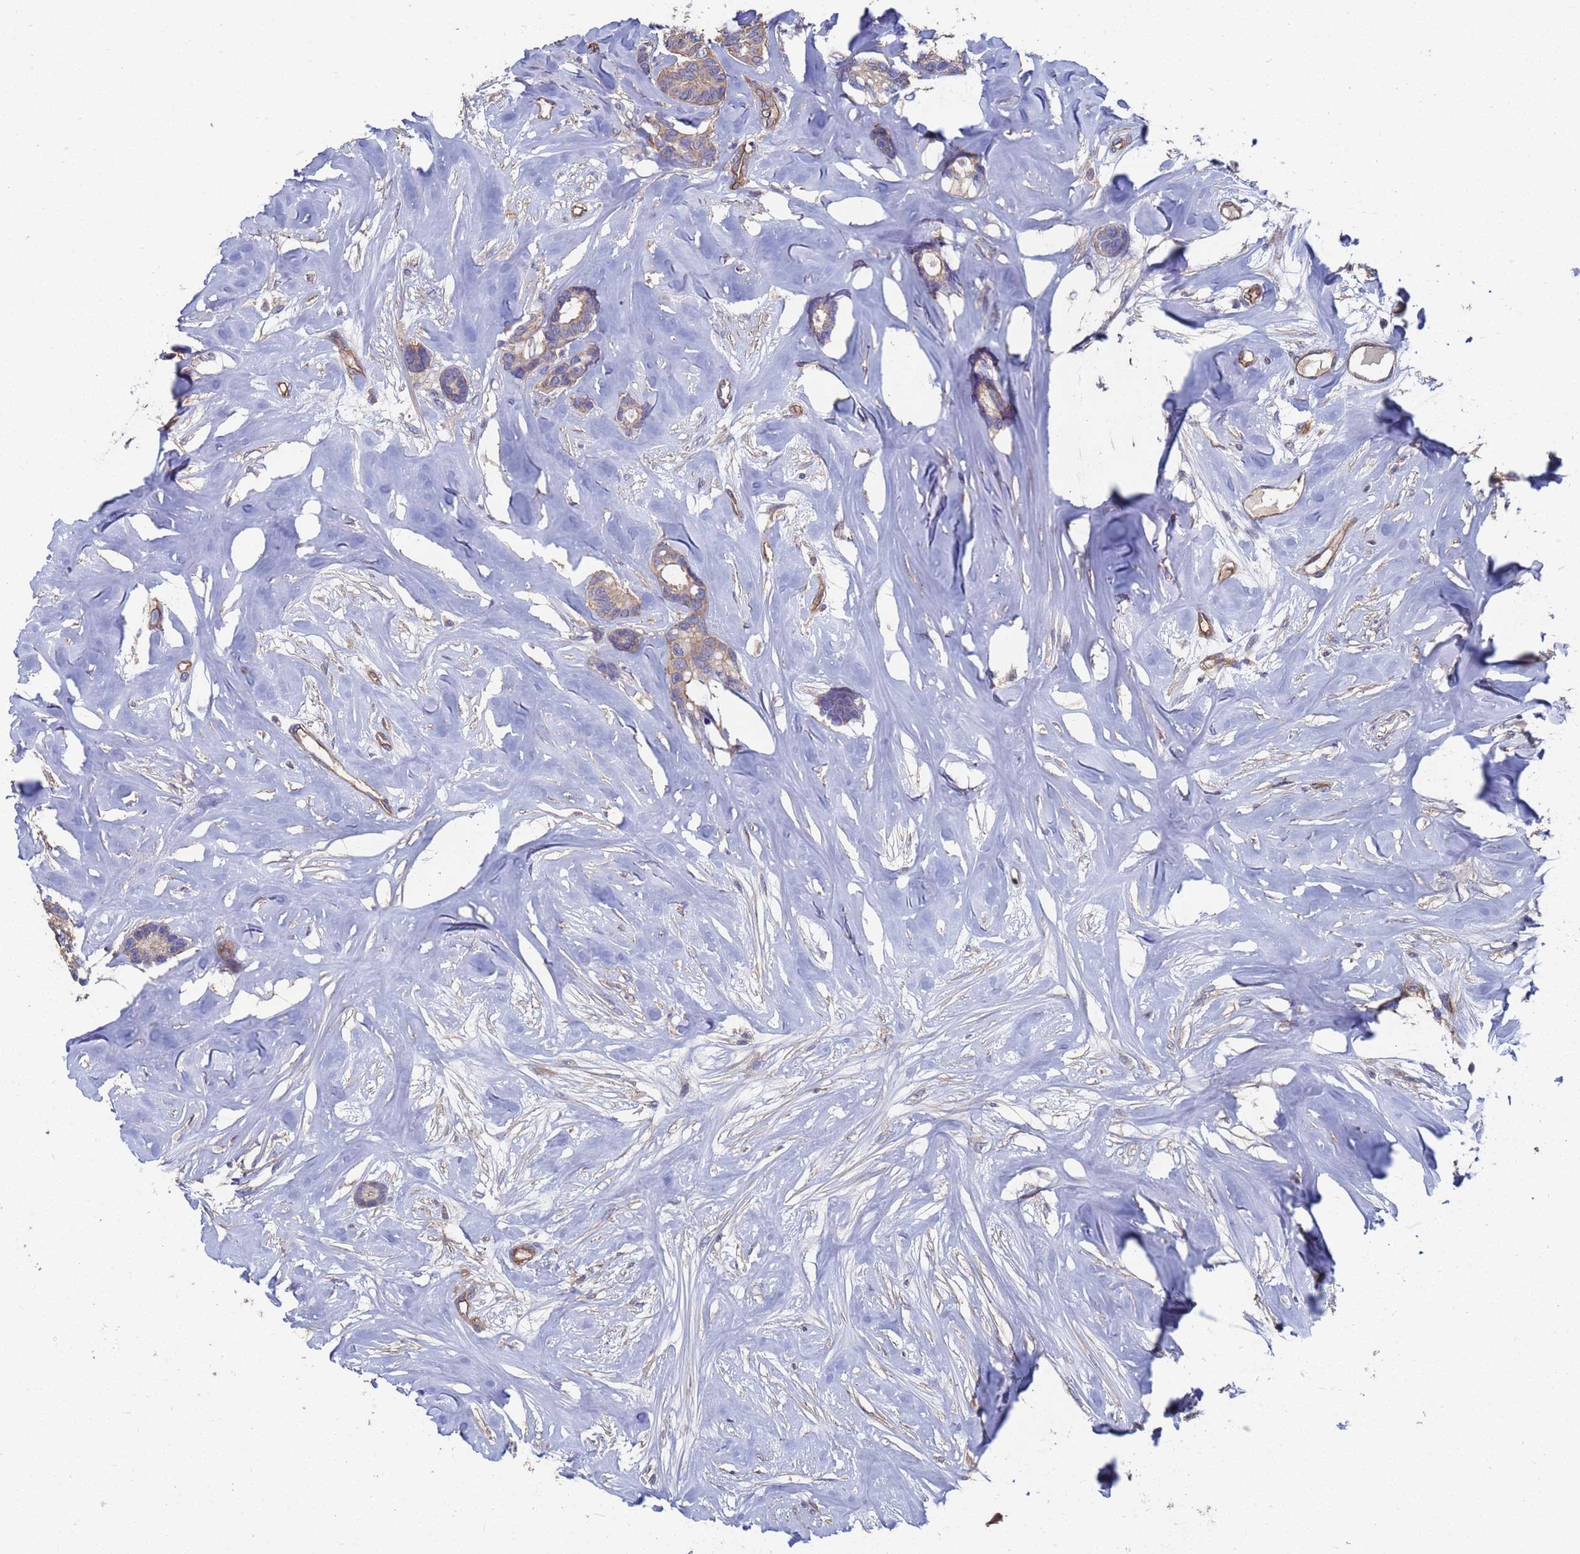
{"staining": {"intensity": "weak", "quantity": "25%-75%", "location": "cytoplasmic/membranous"}, "tissue": "breast cancer", "cell_type": "Tumor cells", "image_type": "cancer", "snomed": [{"axis": "morphology", "description": "Duct carcinoma"}, {"axis": "topography", "description": "Breast"}], "caption": "Immunohistochemical staining of human breast cancer (invasive ductal carcinoma) shows low levels of weak cytoplasmic/membranous protein staining in about 25%-75% of tumor cells.", "gene": "NDUFAF6", "patient": {"sex": "female", "age": 87}}